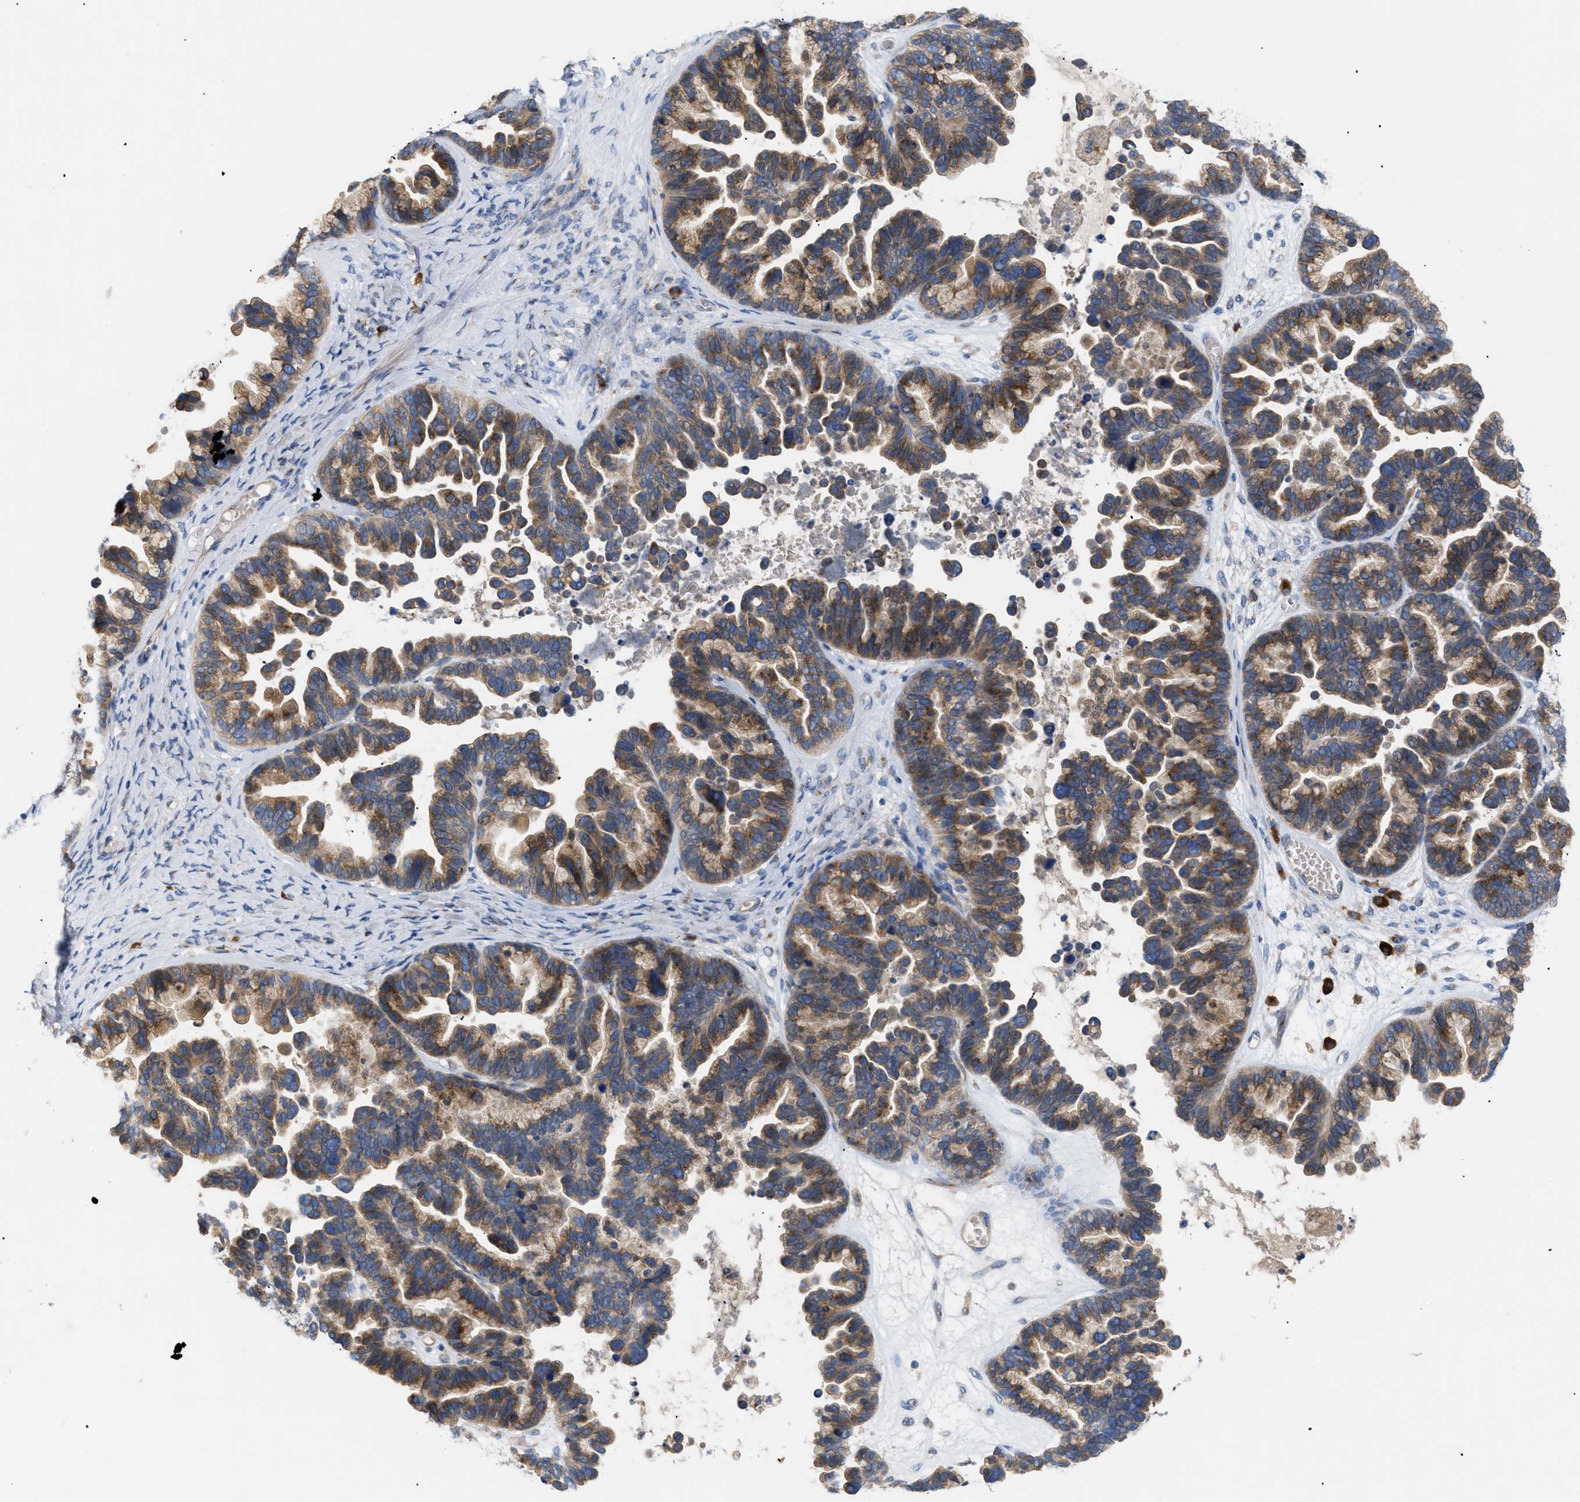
{"staining": {"intensity": "moderate", "quantity": ">75%", "location": "cytoplasmic/membranous"}, "tissue": "ovarian cancer", "cell_type": "Tumor cells", "image_type": "cancer", "snomed": [{"axis": "morphology", "description": "Cystadenocarcinoma, serous, NOS"}, {"axis": "topography", "description": "Ovary"}], "caption": "Tumor cells exhibit medium levels of moderate cytoplasmic/membranous expression in about >75% of cells in human serous cystadenocarcinoma (ovarian). Immunohistochemistry stains the protein in brown and the nuclei are stained blue.", "gene": "SLC50A1", "patient": {"sex": "female", "age": 56}}